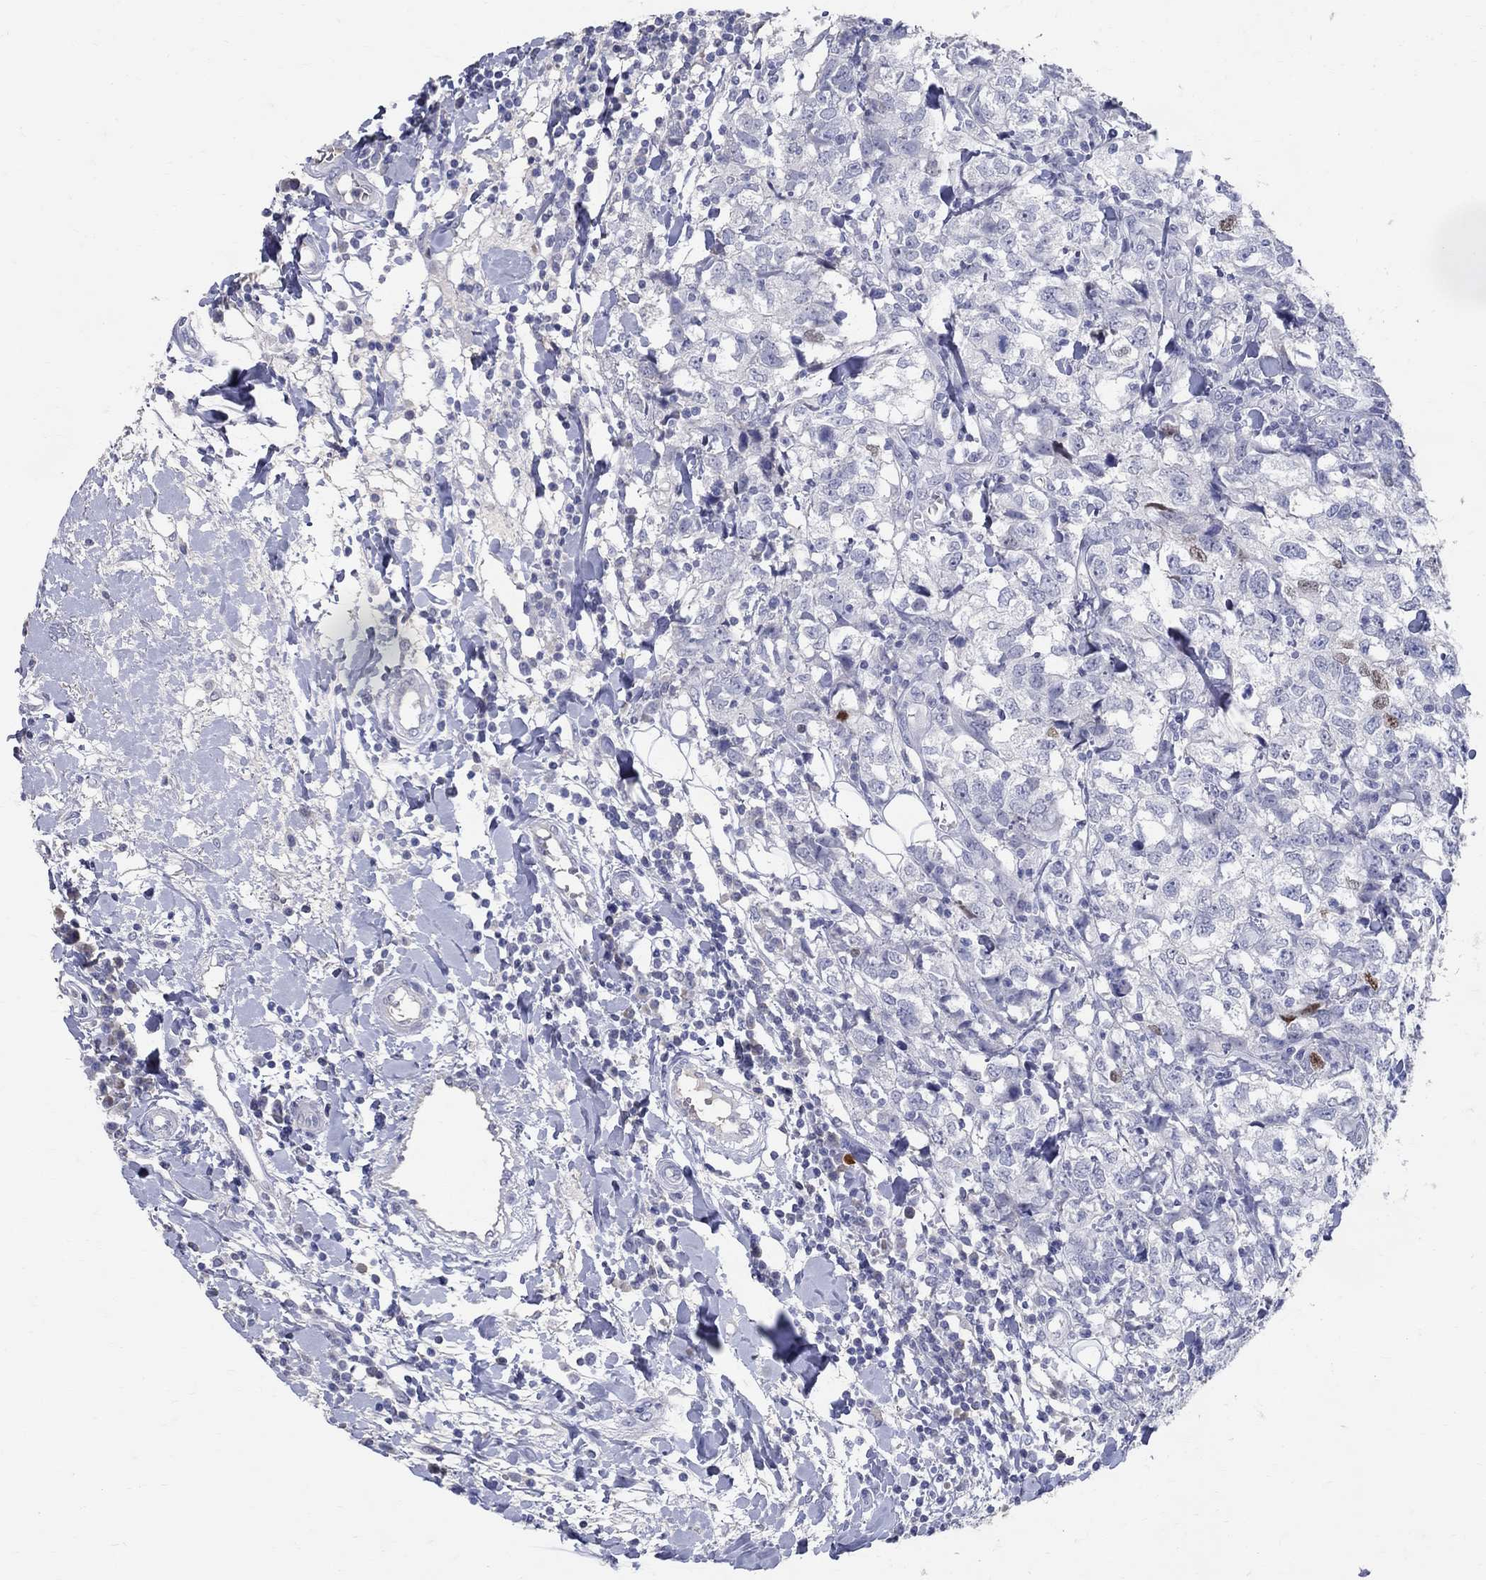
{"staining": {"intensity": "moderate", "quantity": "<25%", "location": "nuclear"}, "tissue": "breast cancer", "cell_type": "Tumor cells", "image_type": "cancer", "snomed": [{"axis": "morphology", "description": "Duct carcinoma"}, {"axis": "topography", "description": "Breast"}], "caption": "There is low levels of moderate nuclear staining in tumor cells of breast intraductal carcinoma, as demonstrated by immunohistochemical staining (brown color).", "gene": "SOX2", "patient": {"sex": "female", "age": 30}}